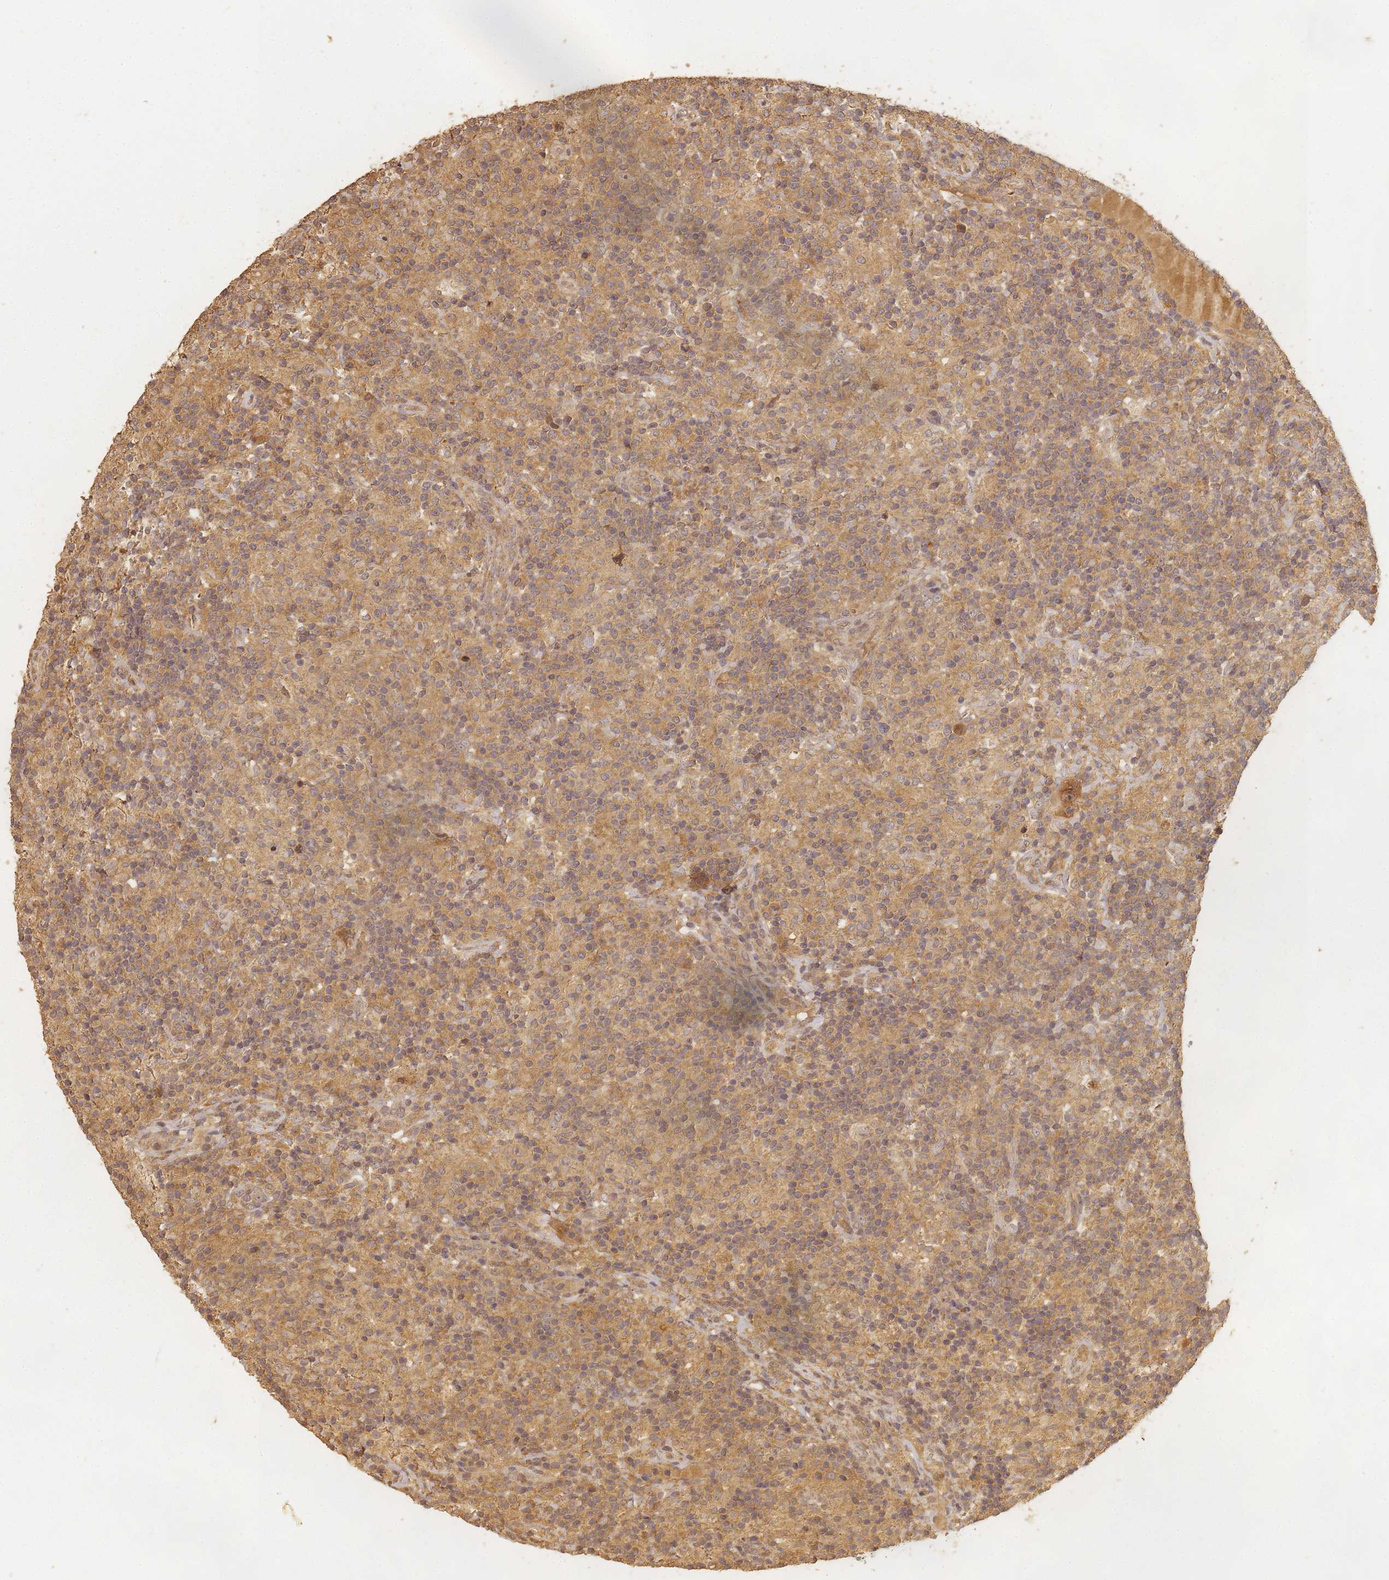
{"staining": {"intensity": "moderate", "quantity": ">75%", "location": "cytoplasmic/membranous"}, "tissue": "lymphoma", "cell_type": "Tumor cells", "image_type": "cancer", "snomed": [{"axis": "morphology", "description": "Hodgkin's disease, NOS"}, {"axis": "topography", "description": "Lymph node"}], "caption": "About >75% of tumor cells in human lymphoma show moderate cytoplasmic/membranous protein positivity as visualized by brown immunohistochemical staining.", "gene": "ALKBH1", "patient": {"sex": "male", "age": 70}}